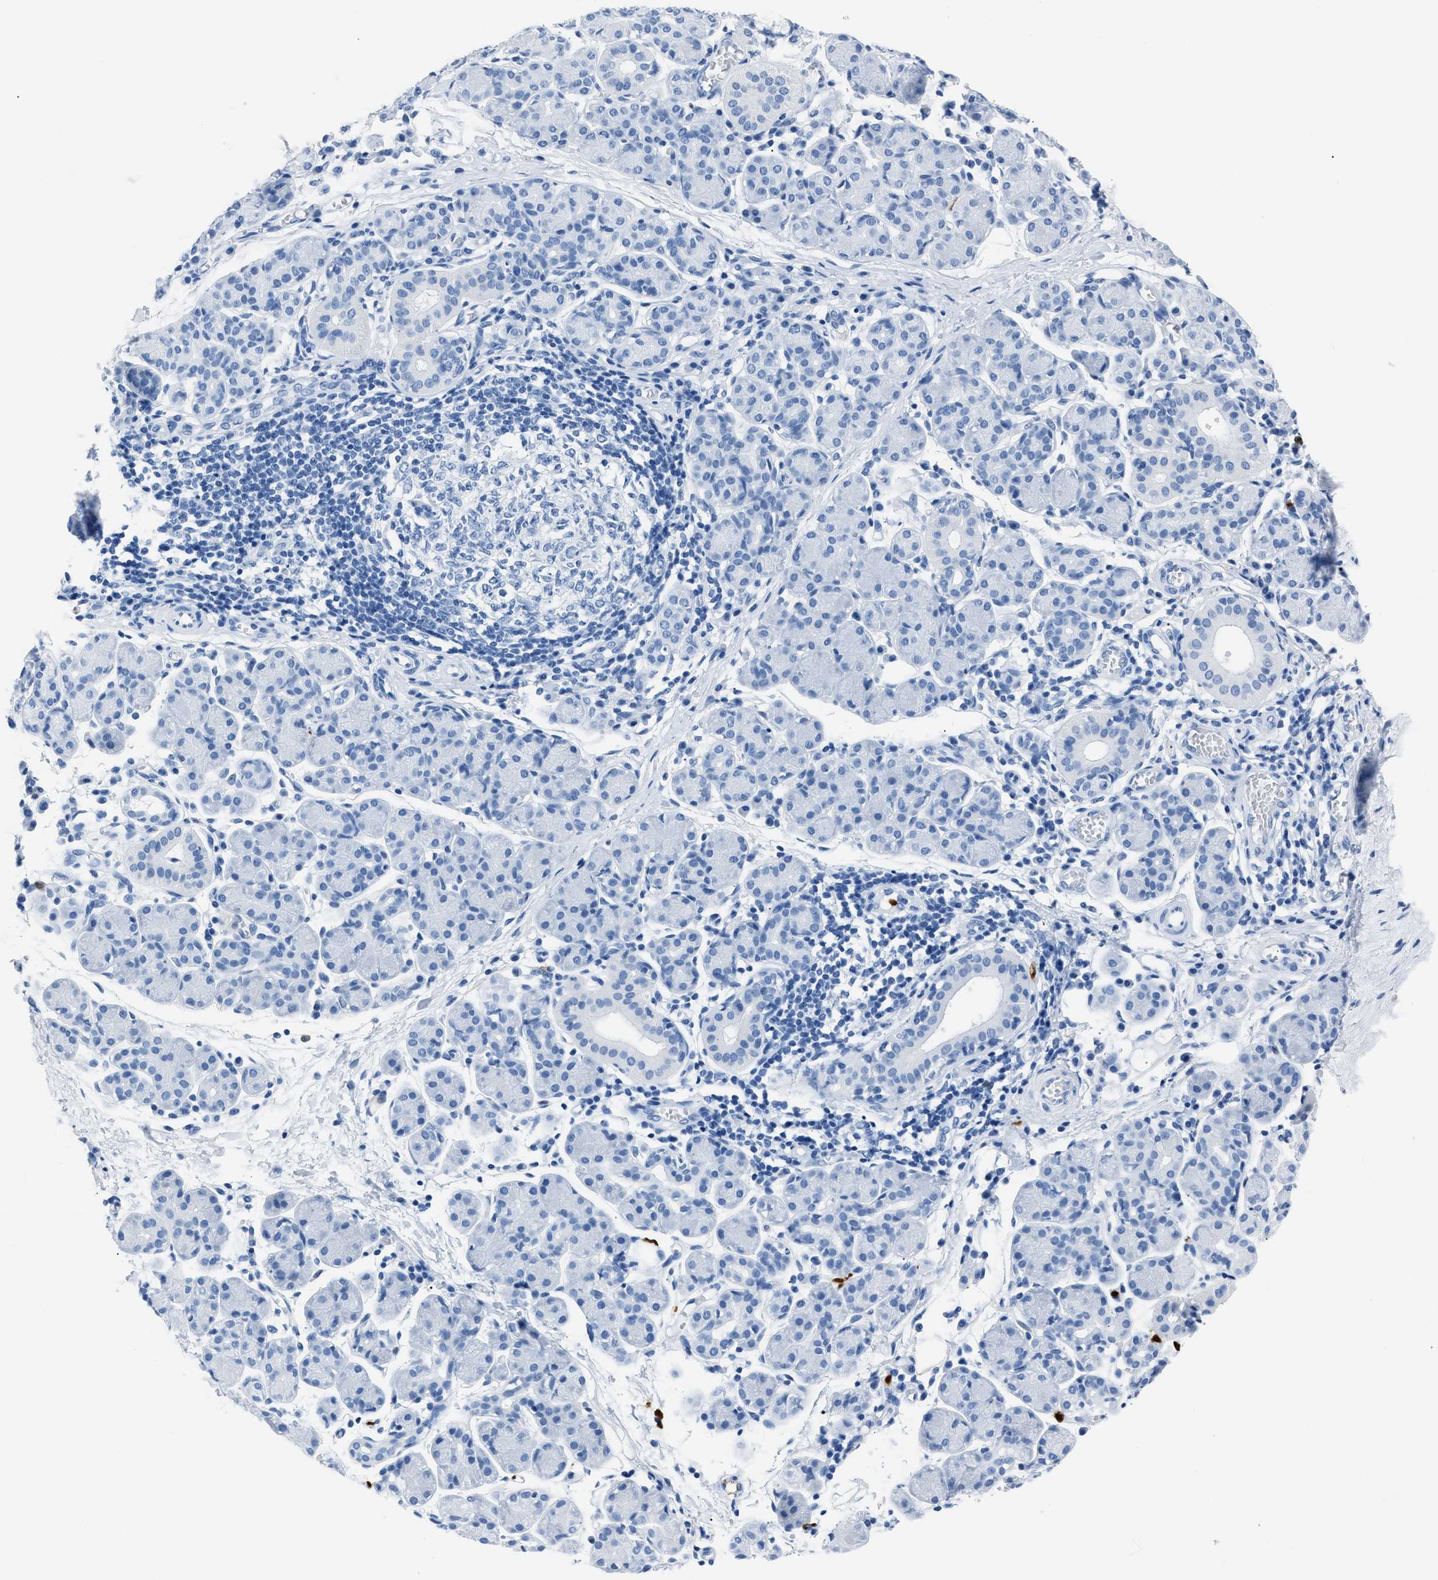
{"staining": {"intensity": "negative", "quantity": "none", "location": "none"}, "tissue": "salivary gland", "cell_type": "Glandular cells", "image_type": "normal", "snomed": [{"axis": "morphology", "description": "Normal tissue, NOS"}, {"axis": "morphology", "description": "Inflammation, NOS"}, {"axis": "topography", "description": "Lymph node"}, {"axis": "topography", "description": "Salivary gland"}], "caption": "A photomicrograph of human salivary gland is negative for staining in glandular cells. (DAB (3,3'-diaminobenzidine) immunohistochemistry (IHC), high magnification).", "gene": "S100P", "patient": {"sex": "male", "age": 3}}